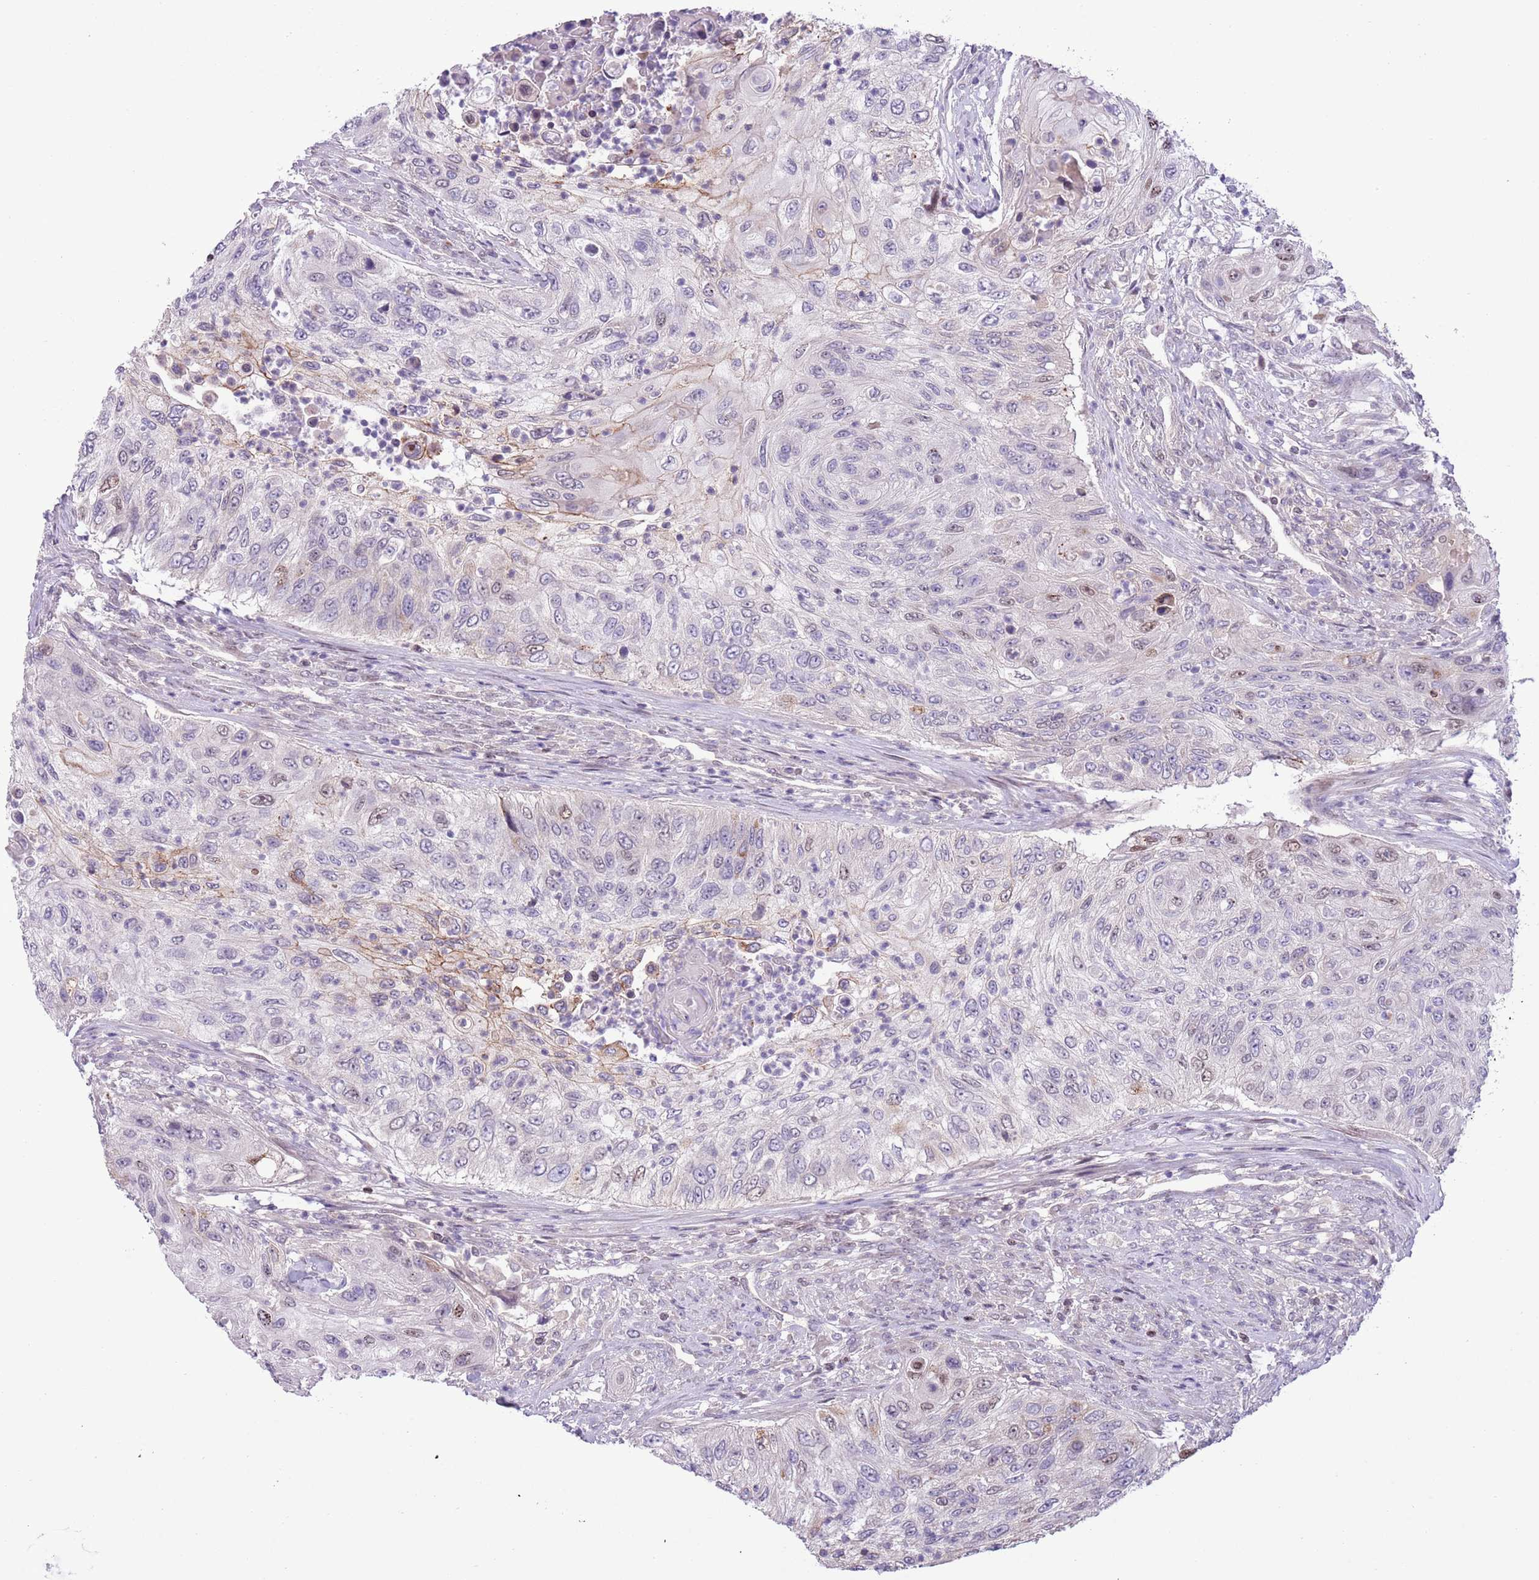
{"staining": {"intensity": "weak", "quantity": "<25%", "location": "nuclear"}, "tissue": "urothelial cancer", "cell_type": "Tumor cells", "image_type": "cancer", "snomed": [{"axis": "morphology", "description": "Urothelial carcinoma, High grade"}, {"axis": "topography", "description": "Urinary bladder"}], "caption": "Tumor cells show no significant protein expression in urothelial cancer.", "gene": "CCND2", "patient": {"sex": "female", "age": 60}}